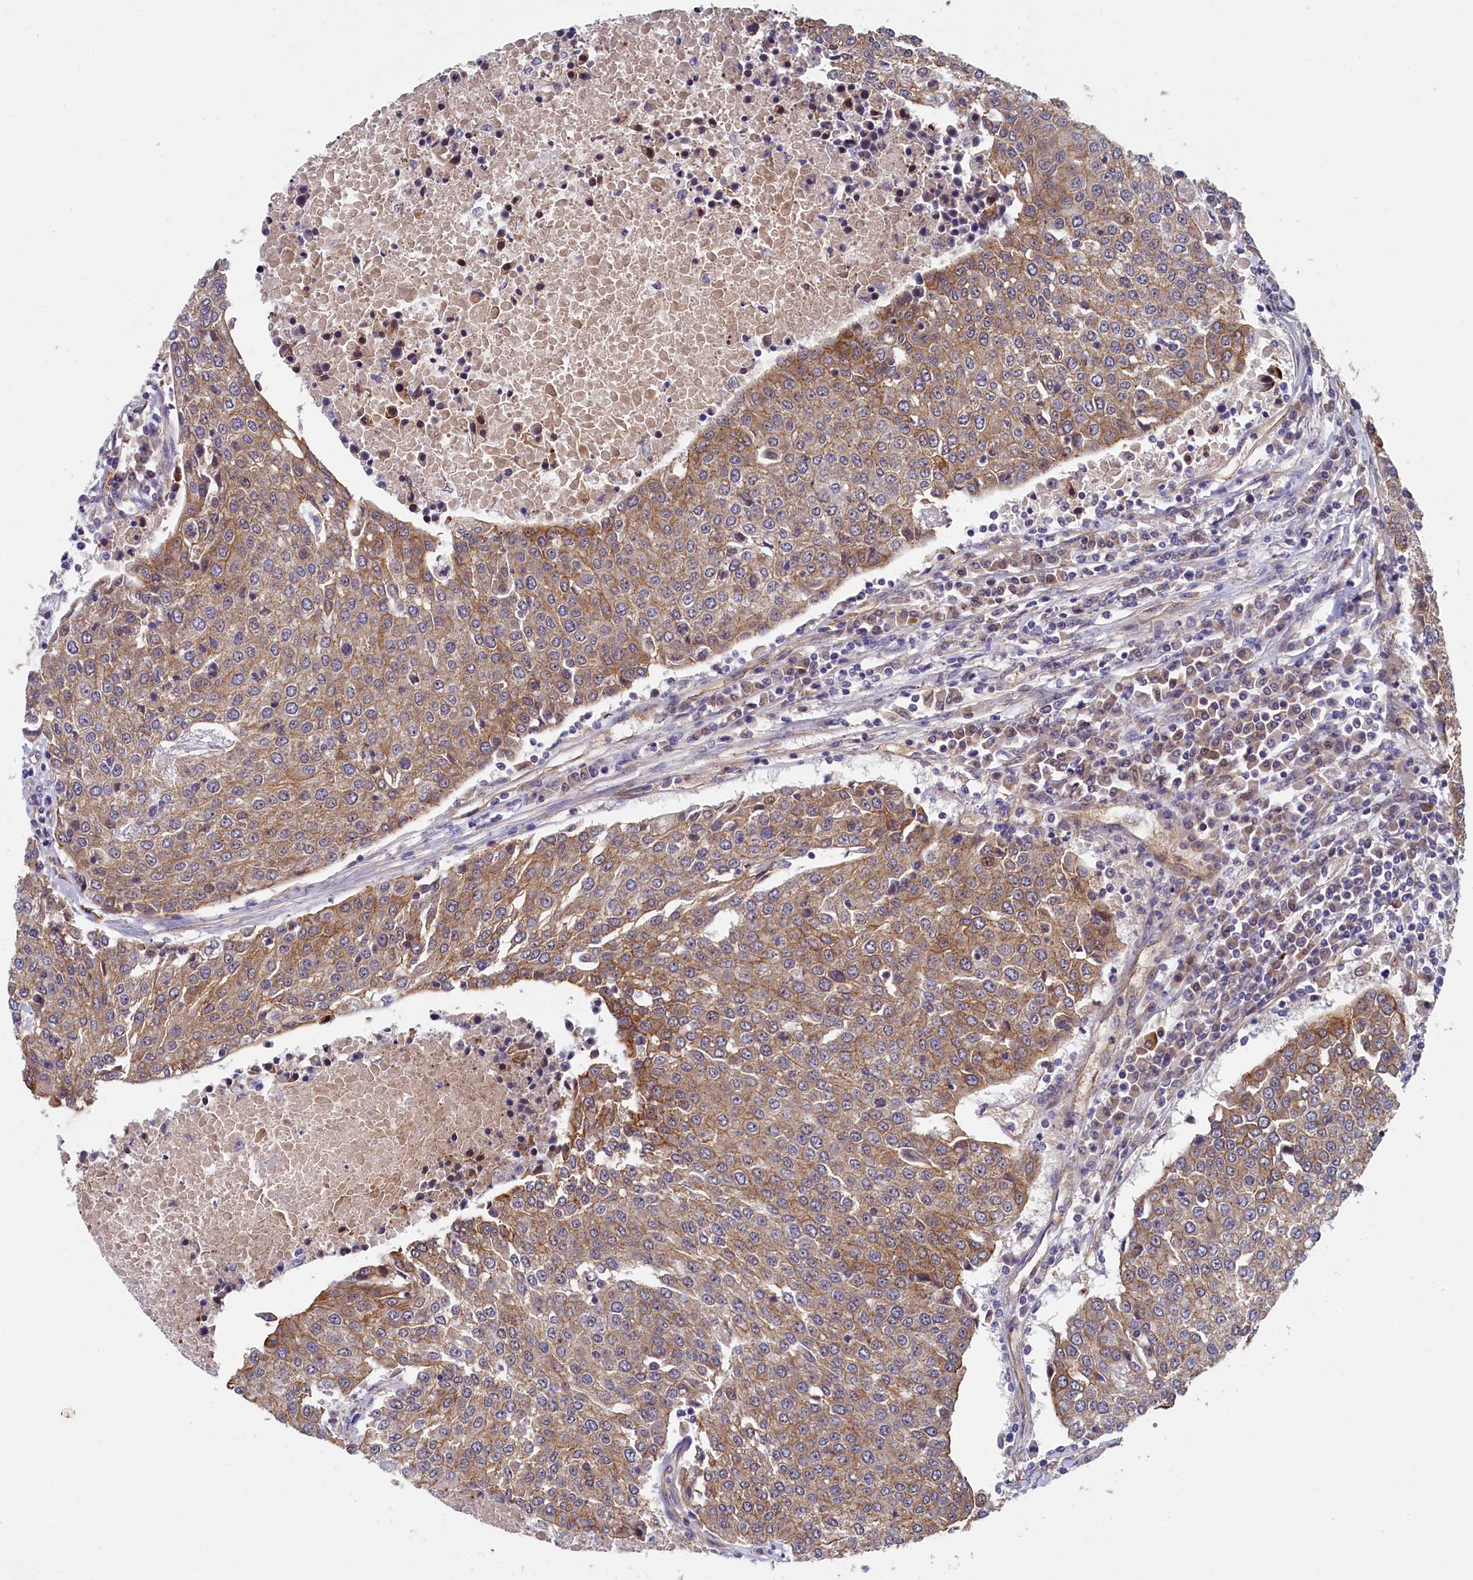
{"staining": {"intensity": "moderate", "quantity": ">75%", "location": "cytoplasmic/membranous"}, "tissue": "urothelial cancer", "cell_type": "Tumor cells", "image_type": "cancer", "snomed": [{"axis": "morphology", "description": "Urothelial carcinoma, High grade"}, {"axis": "topography", "description": "Urinary bladder"}], "caption": "Urothelial cancer tissue demonstrates moderate cytoplasmic/membranous positivity in about >75% of tumor cells The staining is performed using DAB brown chromogen to label protein expression. The nuclei are counter-stained blue using hematoxylin.", "gene": "ARL14EP", "patient": {"sex": "female", "age": 85}}